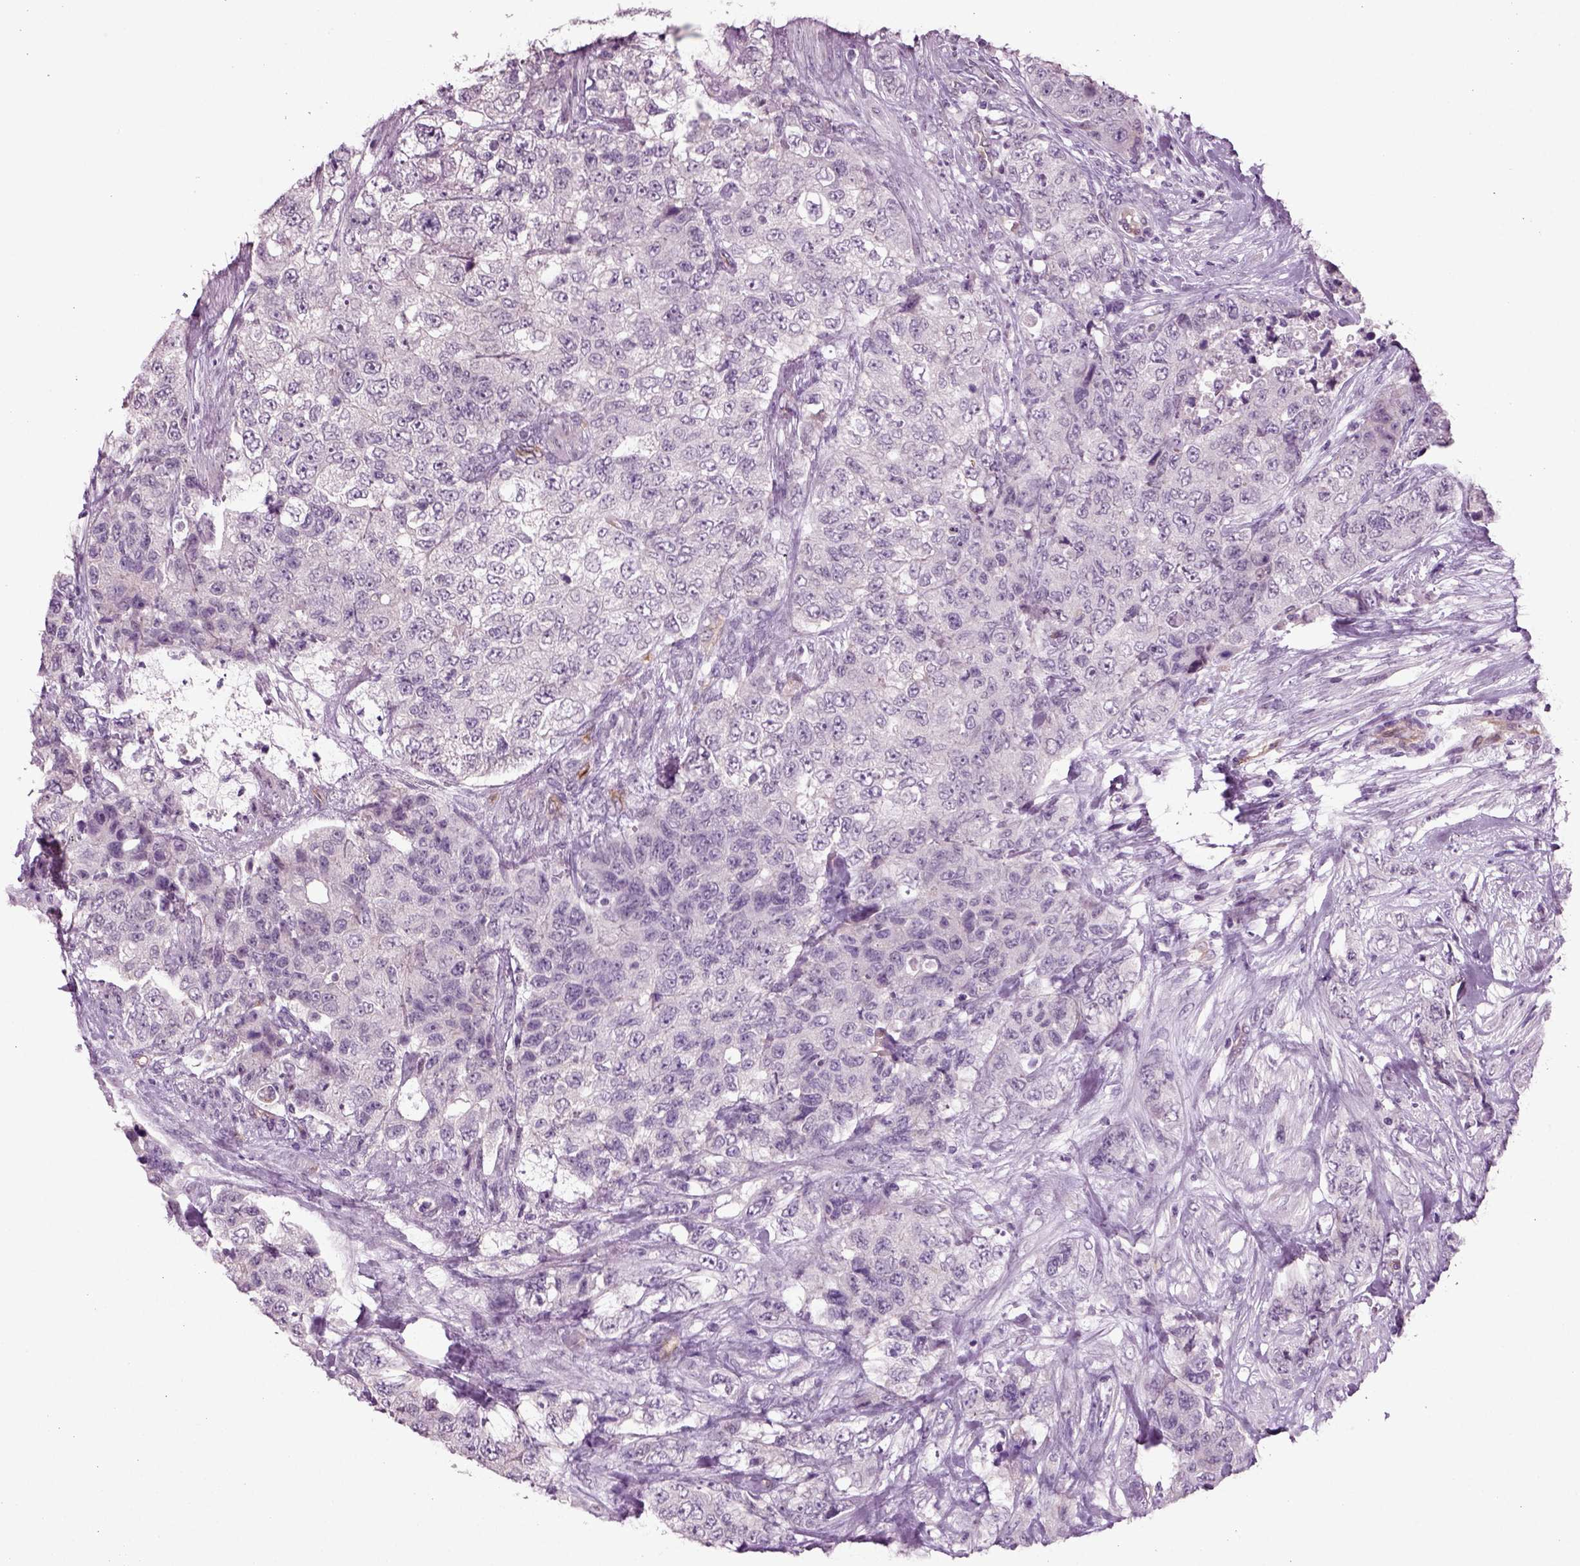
{"staining": {"intensity": "negative", "quantity": "none", "location": "none"}, "tissue": "urothelial cancer", "cell_type": "Tumor cells", "image_type": "cancer", "snomed": [{"axis": "morphology", "description": "Urothelial carcinoma, High grade"}, {"axis": "topography", "description": "Urinary bladder"}], "caption": "Human urothelial cancer stained for a protein using IHC exhibits no positivity in tumor cells.", "gene": "COL9A2", "patient": {"sex": "female", "age": 78}}